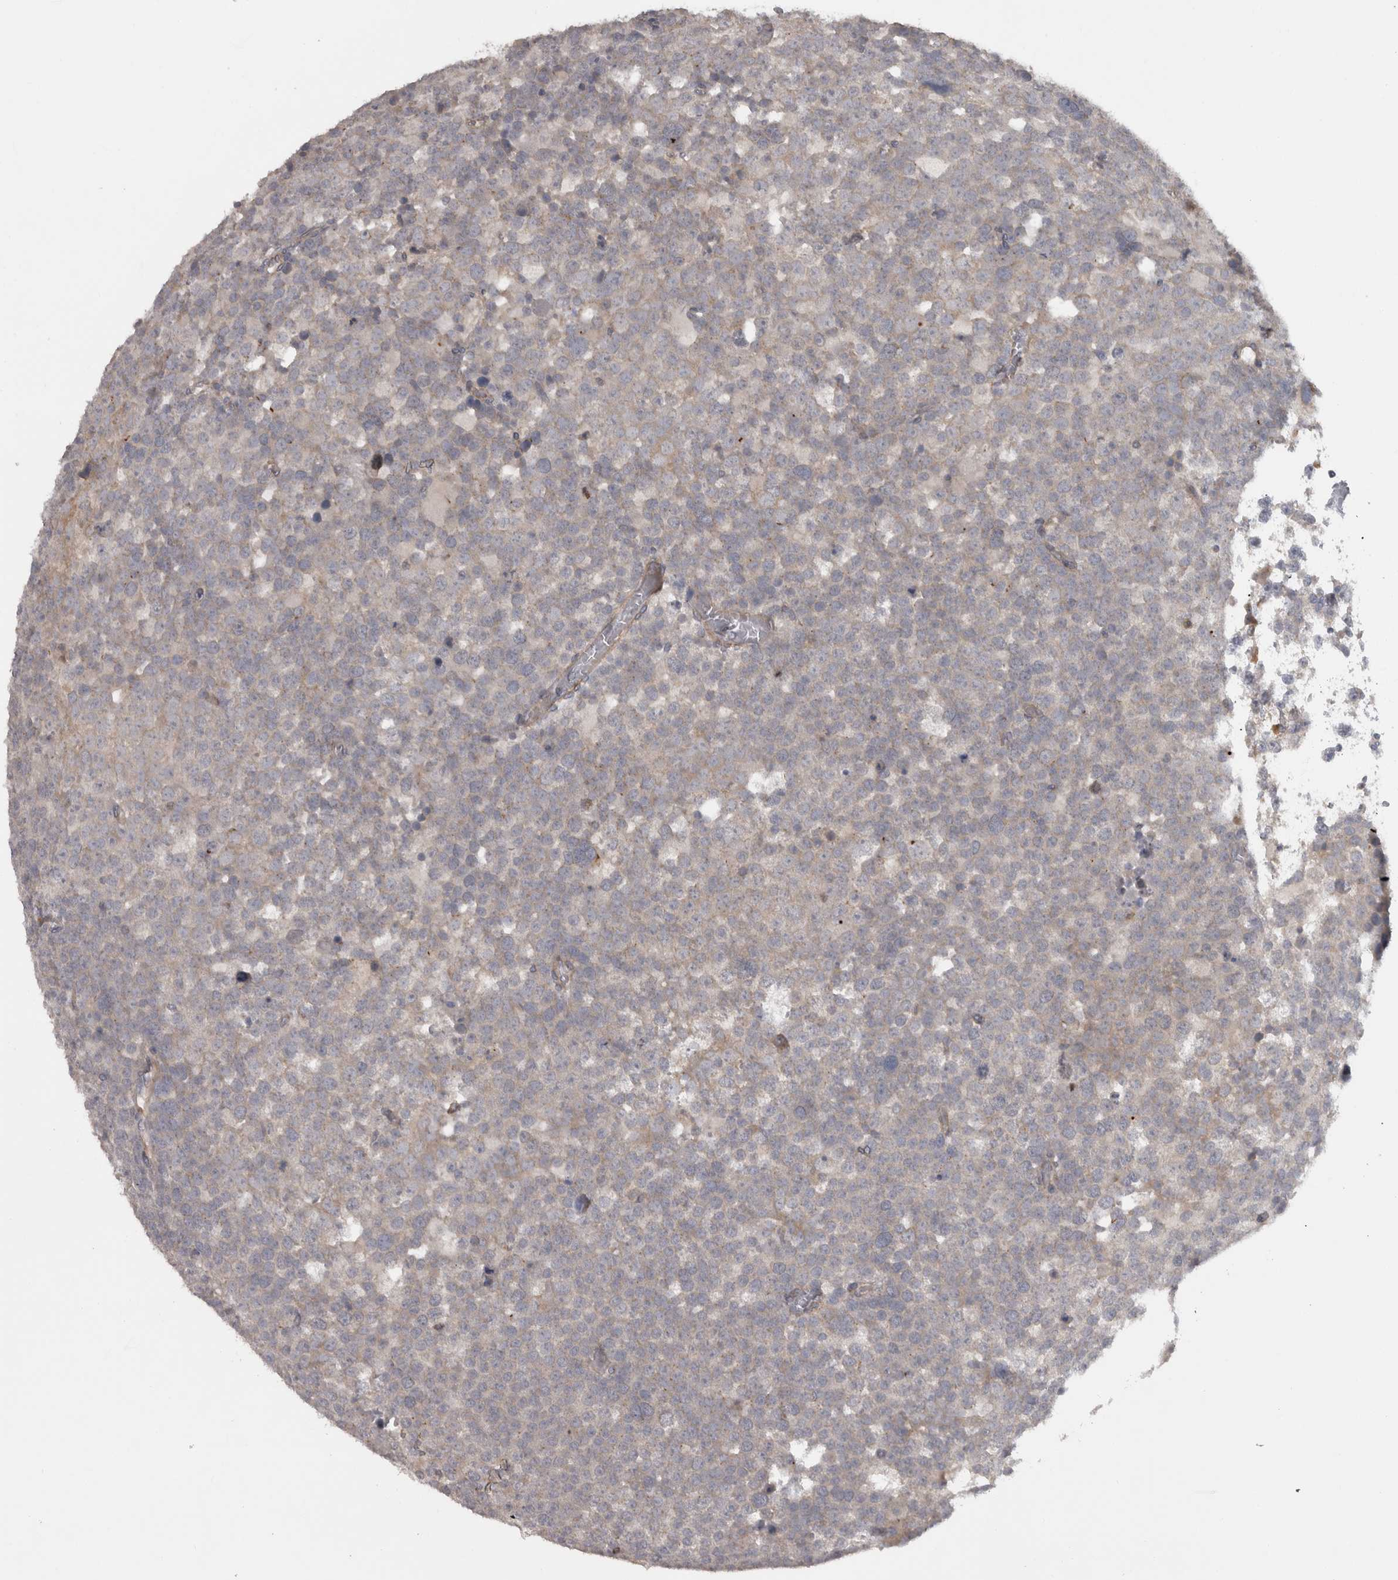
{"staining": {"intensity": "weak", "quantity": "<25%", "location": "cytoplasmic/membranous"}, "tissue": "testis cancer", "cell_type": "Tumor cells", "image_type": "cancer", "snomed": [{"axis": "morphology", "description": "Seminoma, NOS"}, {"axis": "topography", "description": "Testis"}], "caption": "This photomicrograph is of testis seminoma stained with IHC to label a protein in brown with the nuclei are counter-stained blue. There is no staining in tumor cells. The staining was performed using DAB (3,3'-diaminobenzidine) to visualize the protein expression in brown, while the nuclei were stained in blue with hematoxylin (Magnification: 20x).", "gene": "SLCO5A1", "patient": {"sex": "male", "age": 71}}